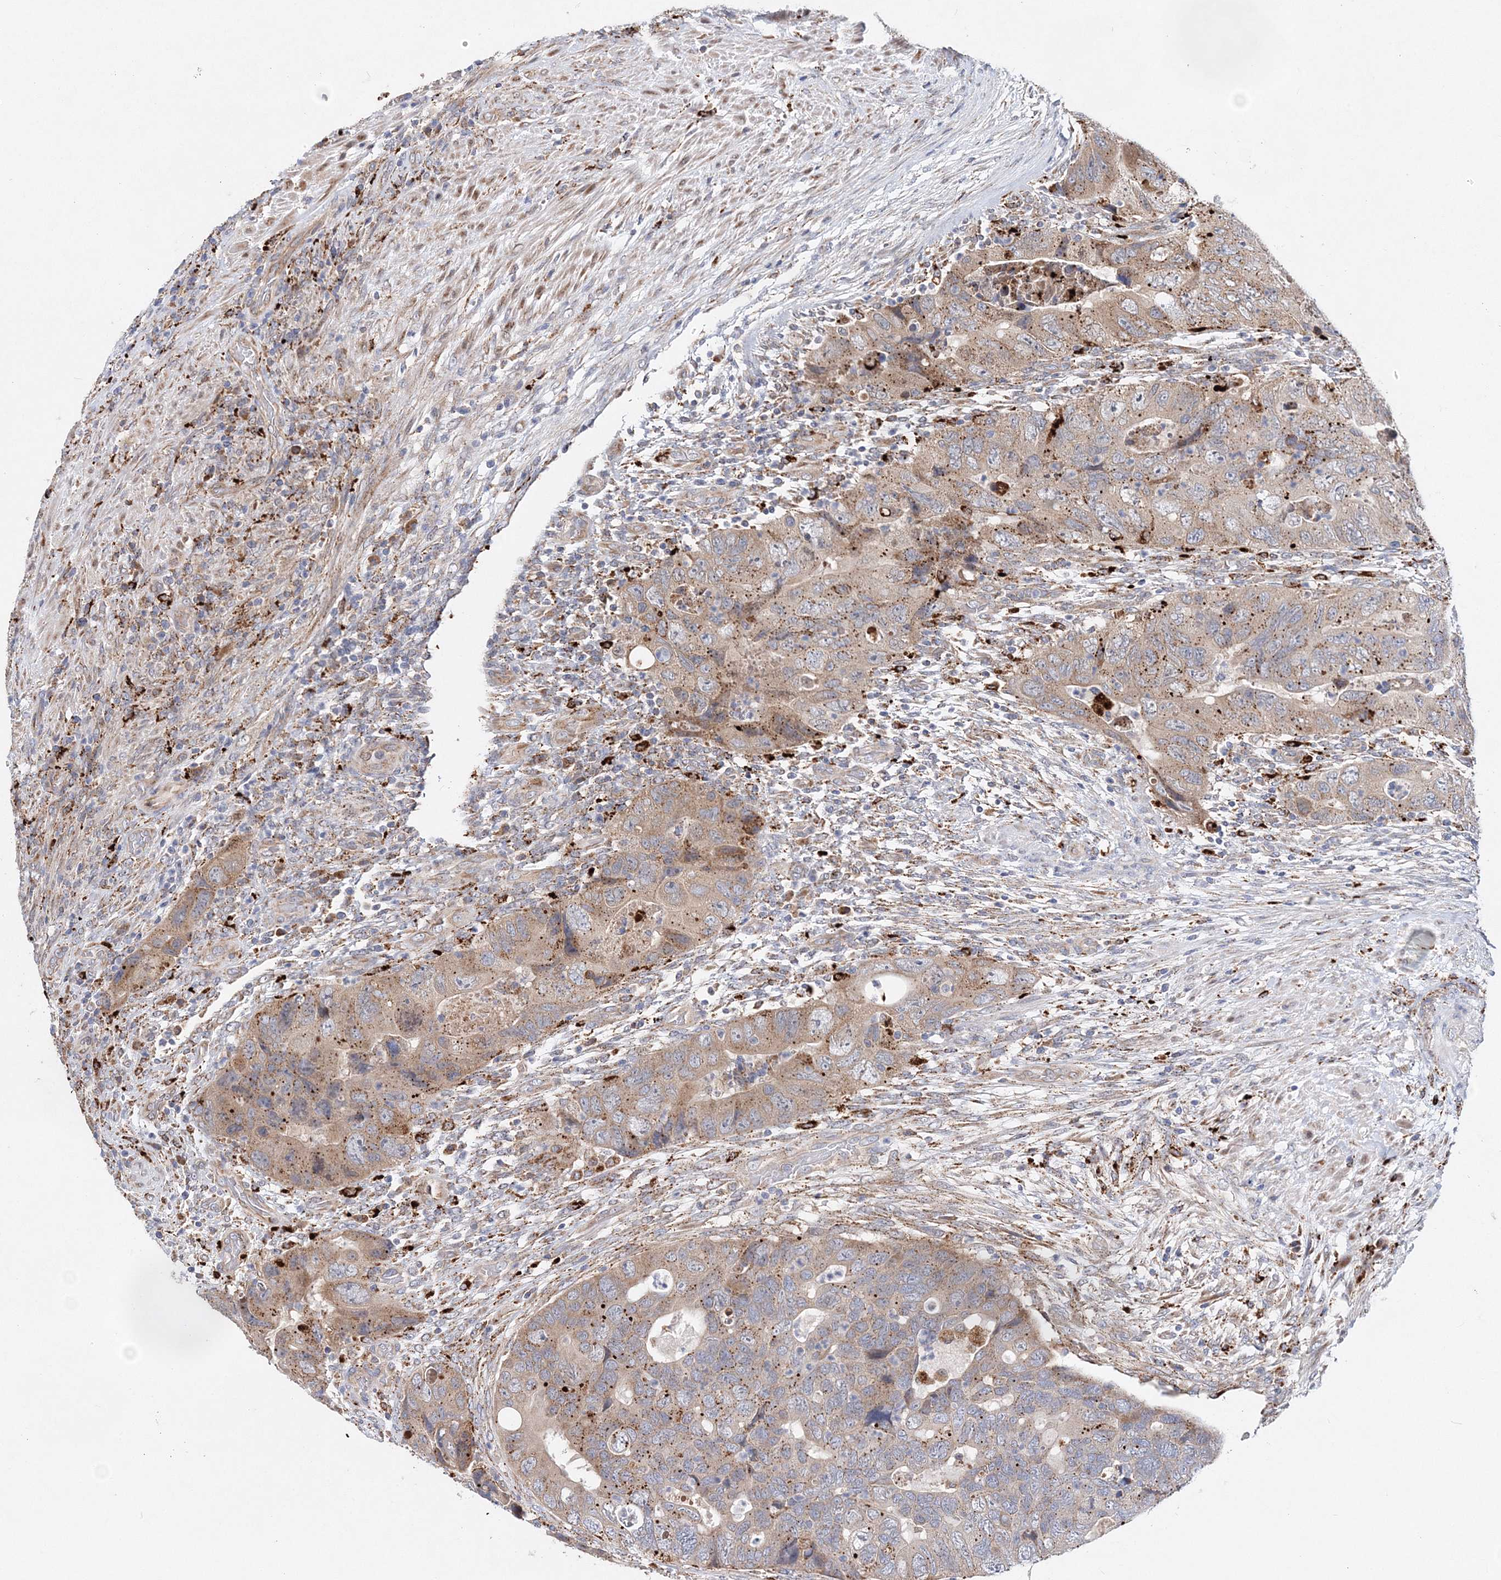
{"staining": {"intensity": "moderate", "quantity": "25%-75%", "location": "cytoplasmic/membranous"}, "tissue": "colorectal cancer", "cell_type": "Tumor cells", "image_type": "cancer", "snomed": [{"axis": "morphology", "description": "Adenocarcinoma, NOS"}, {"axis": "topography", "description": "Rectum"}], "caption": "This photomicrograph reveals immunohistochemistry (IHC) staining of human colorectal cancer, with medium moderate cytoplasmic/membranous positivity in approximately 25%-75% of tumor cells.", "gene": "C3orf38", "patient": {"sex": "male", "age": 63}}